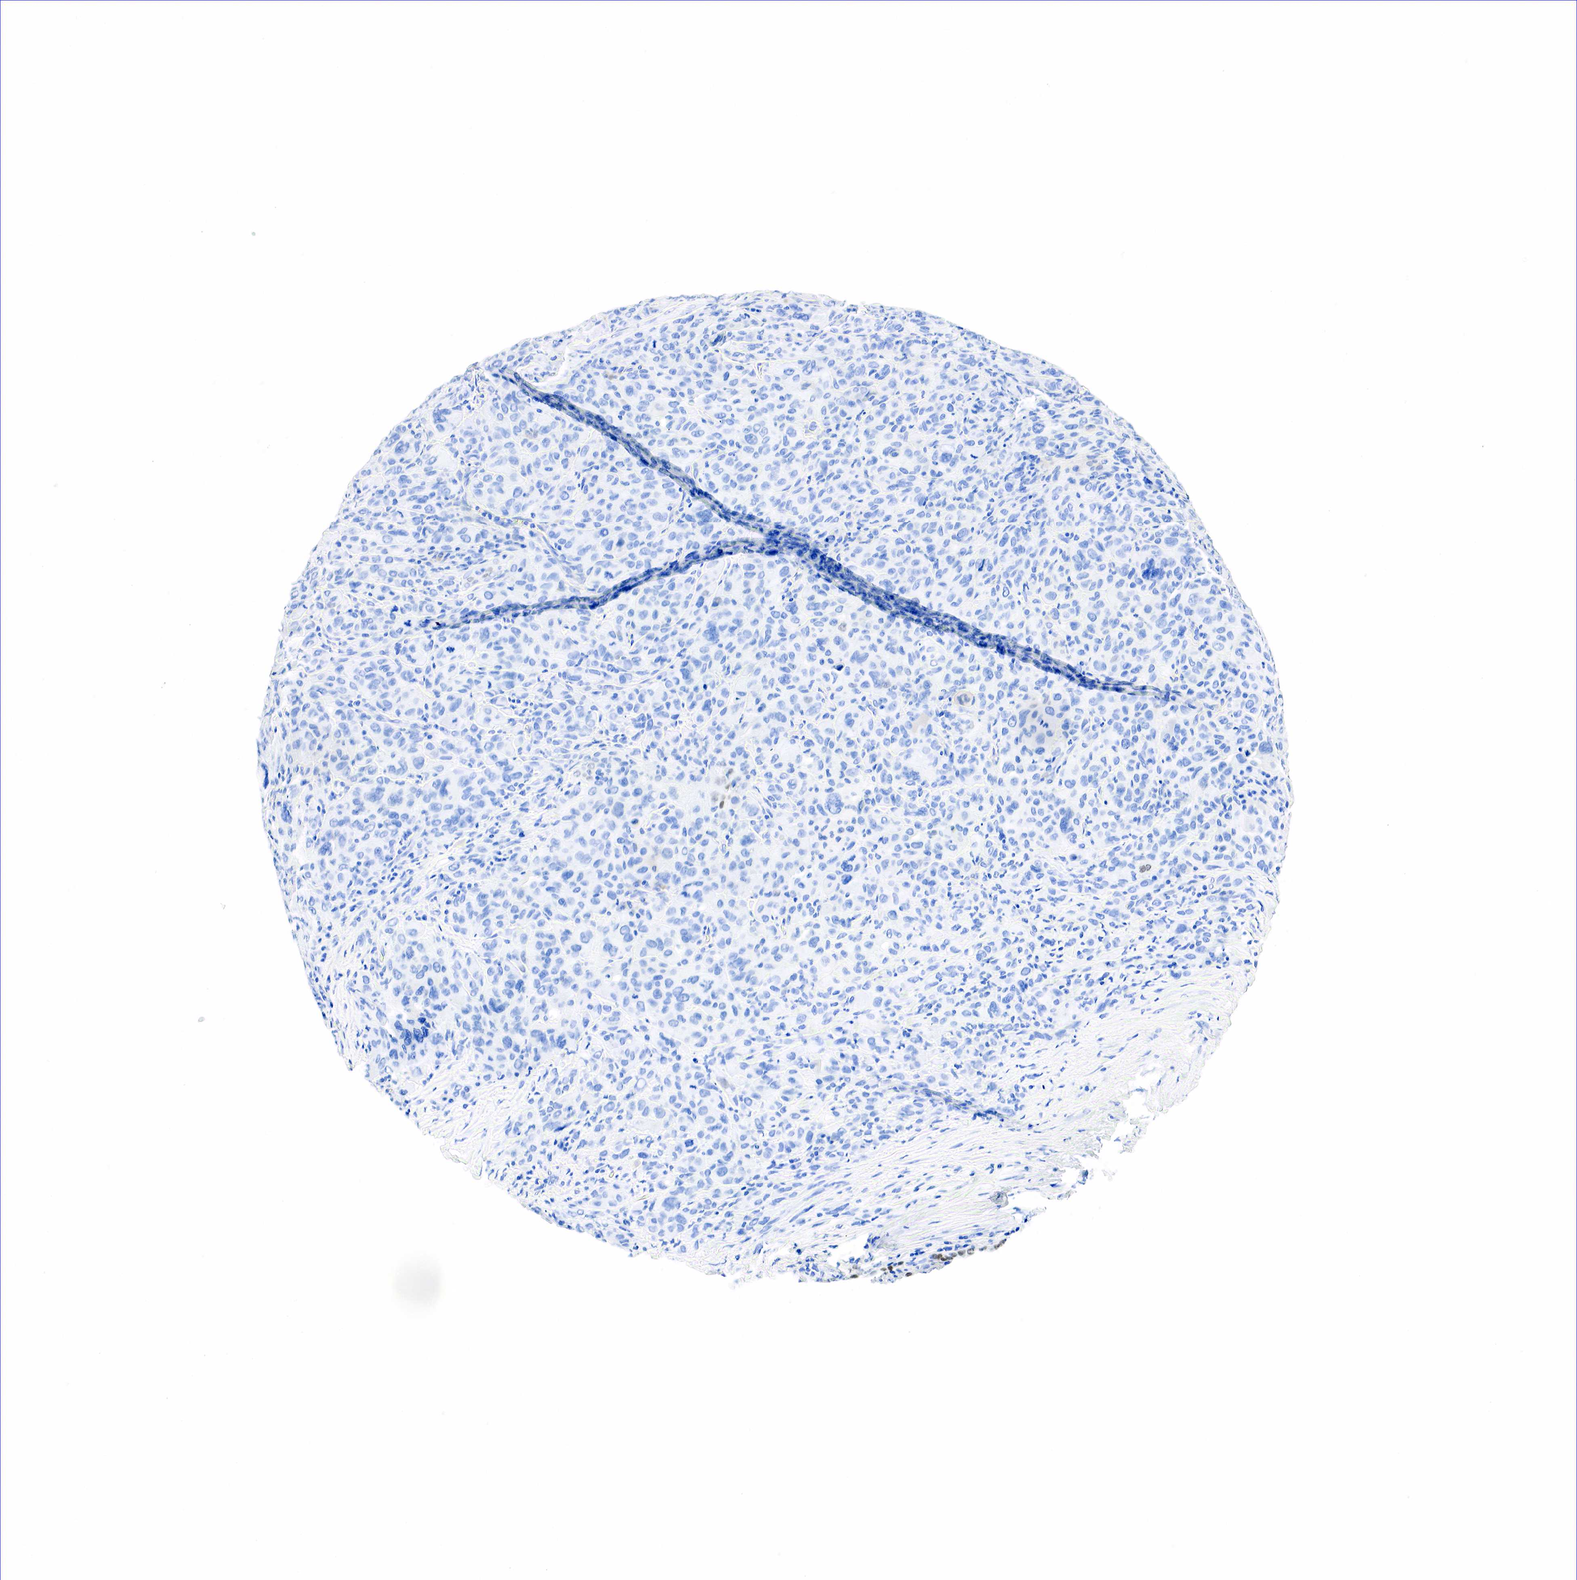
{"staining": {"intensity": "negative", "quantity": "none", "location": "none"}, "tissue": "melanoma", "cell_type": "Tumor cells", "image_type": "cancer", "snomed": [{"axis": "morphology", "description": "Malignant melanoma, Metastatic site"}, {"axis": "topography", "description": "Skin"}], "caption": "Immunohistochemical staining of human melanoma displays no significant expression in tumor cells. Nuclei are stained in blue.", "gene": "NKX2-1", "patient": {"sex": "male", "age": 32}}